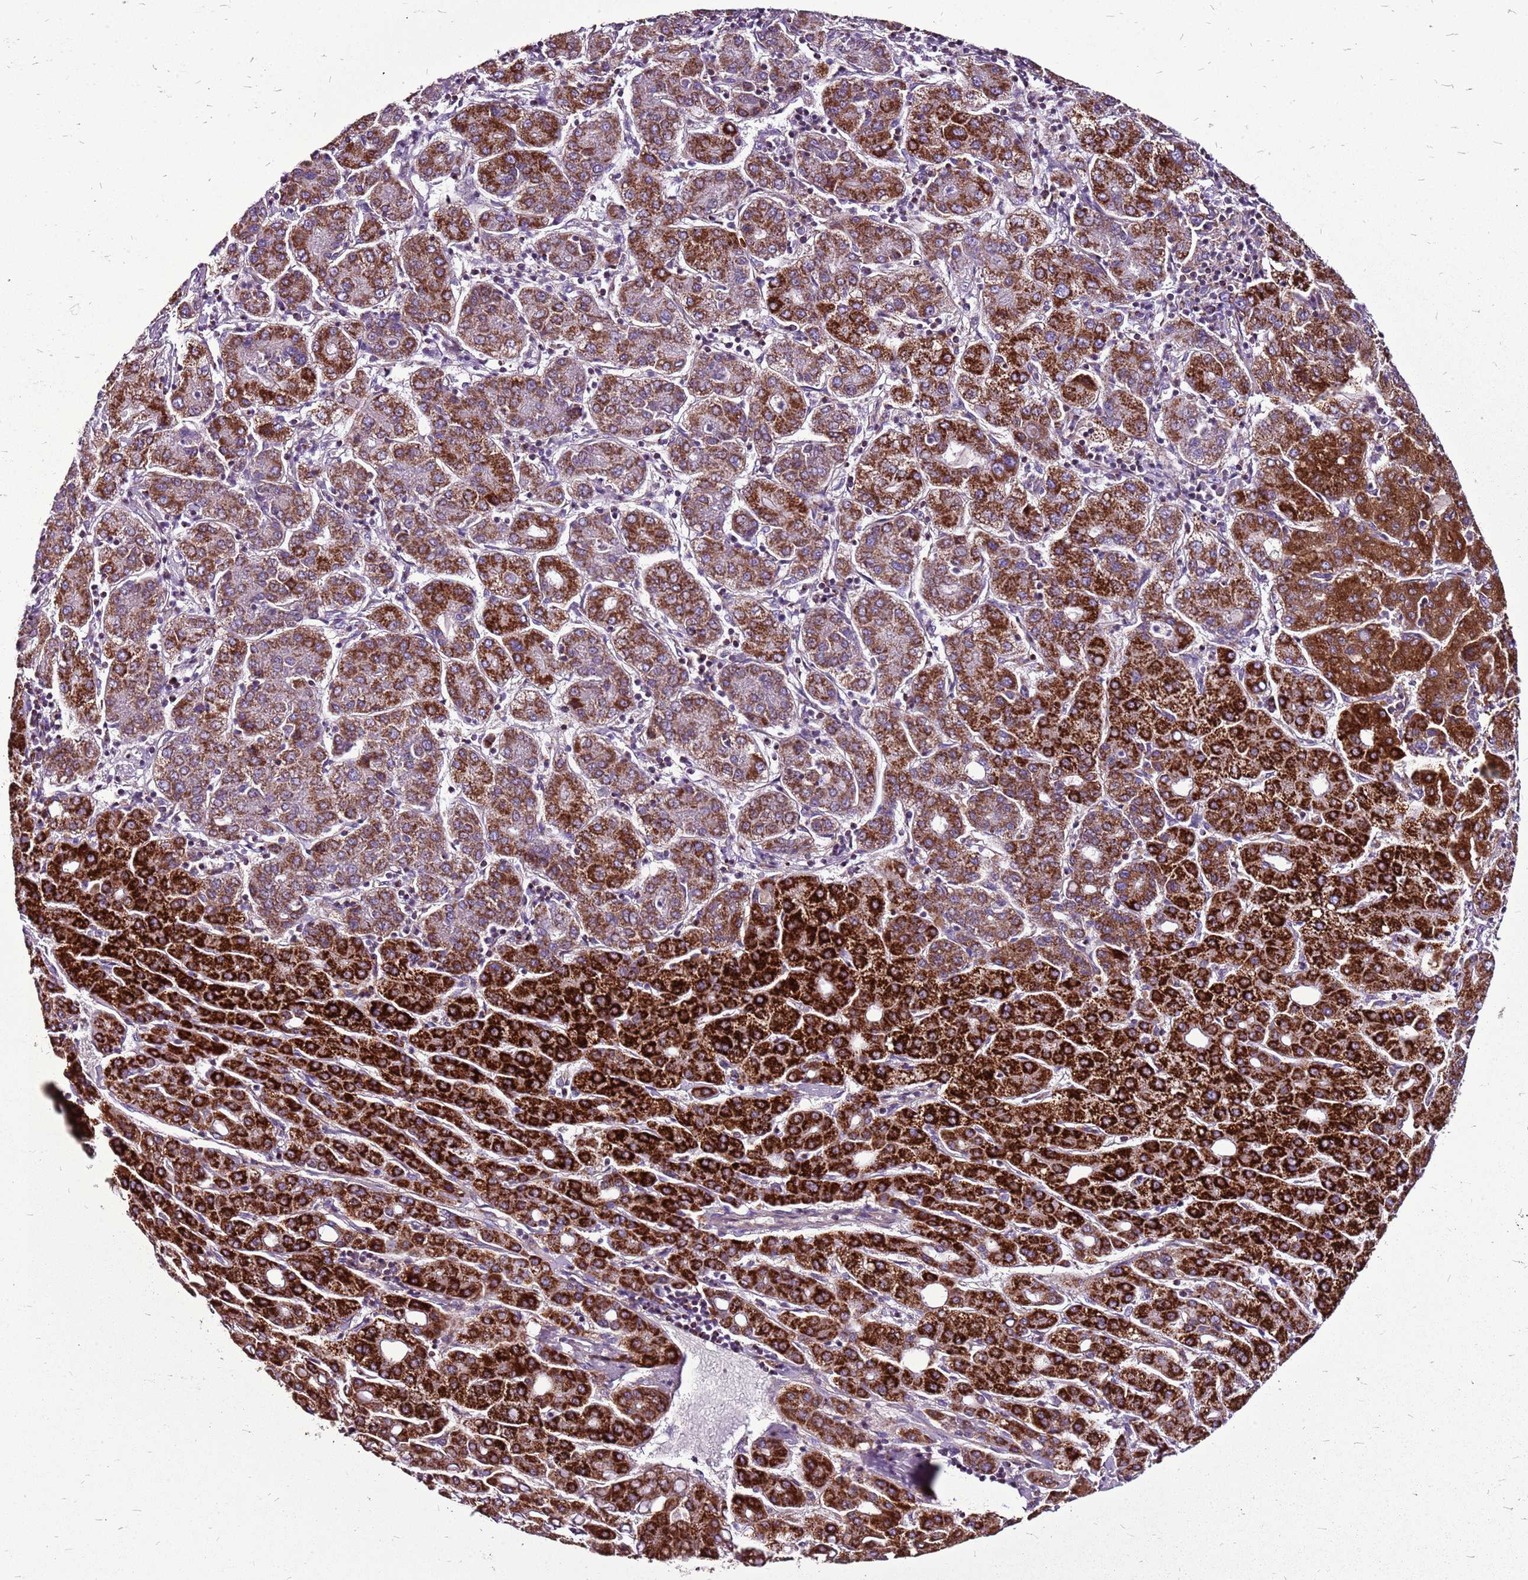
{"staining": {"intensity": "strong", "quantity": ">75%", "location": "cytoplasmic/membranous"}, "tissue": "liver cancer", "cell_type": "Tumor cells", "image_type": "cancer", "snomed": [{"axis": "morphology", "description": "Carcinoma, Hepatocellular, NOS"}, {"axis": "topography", "description": "Liver"}], "caption": "IHC (DAB) staining of liver hepatocellular carcinoma demonstrates strong cytoplasmic/membranous protein positivity in approximately >75% of tumor cells.", "gene": "GCDH", "patient": {"sex": "male", "age": 65}}